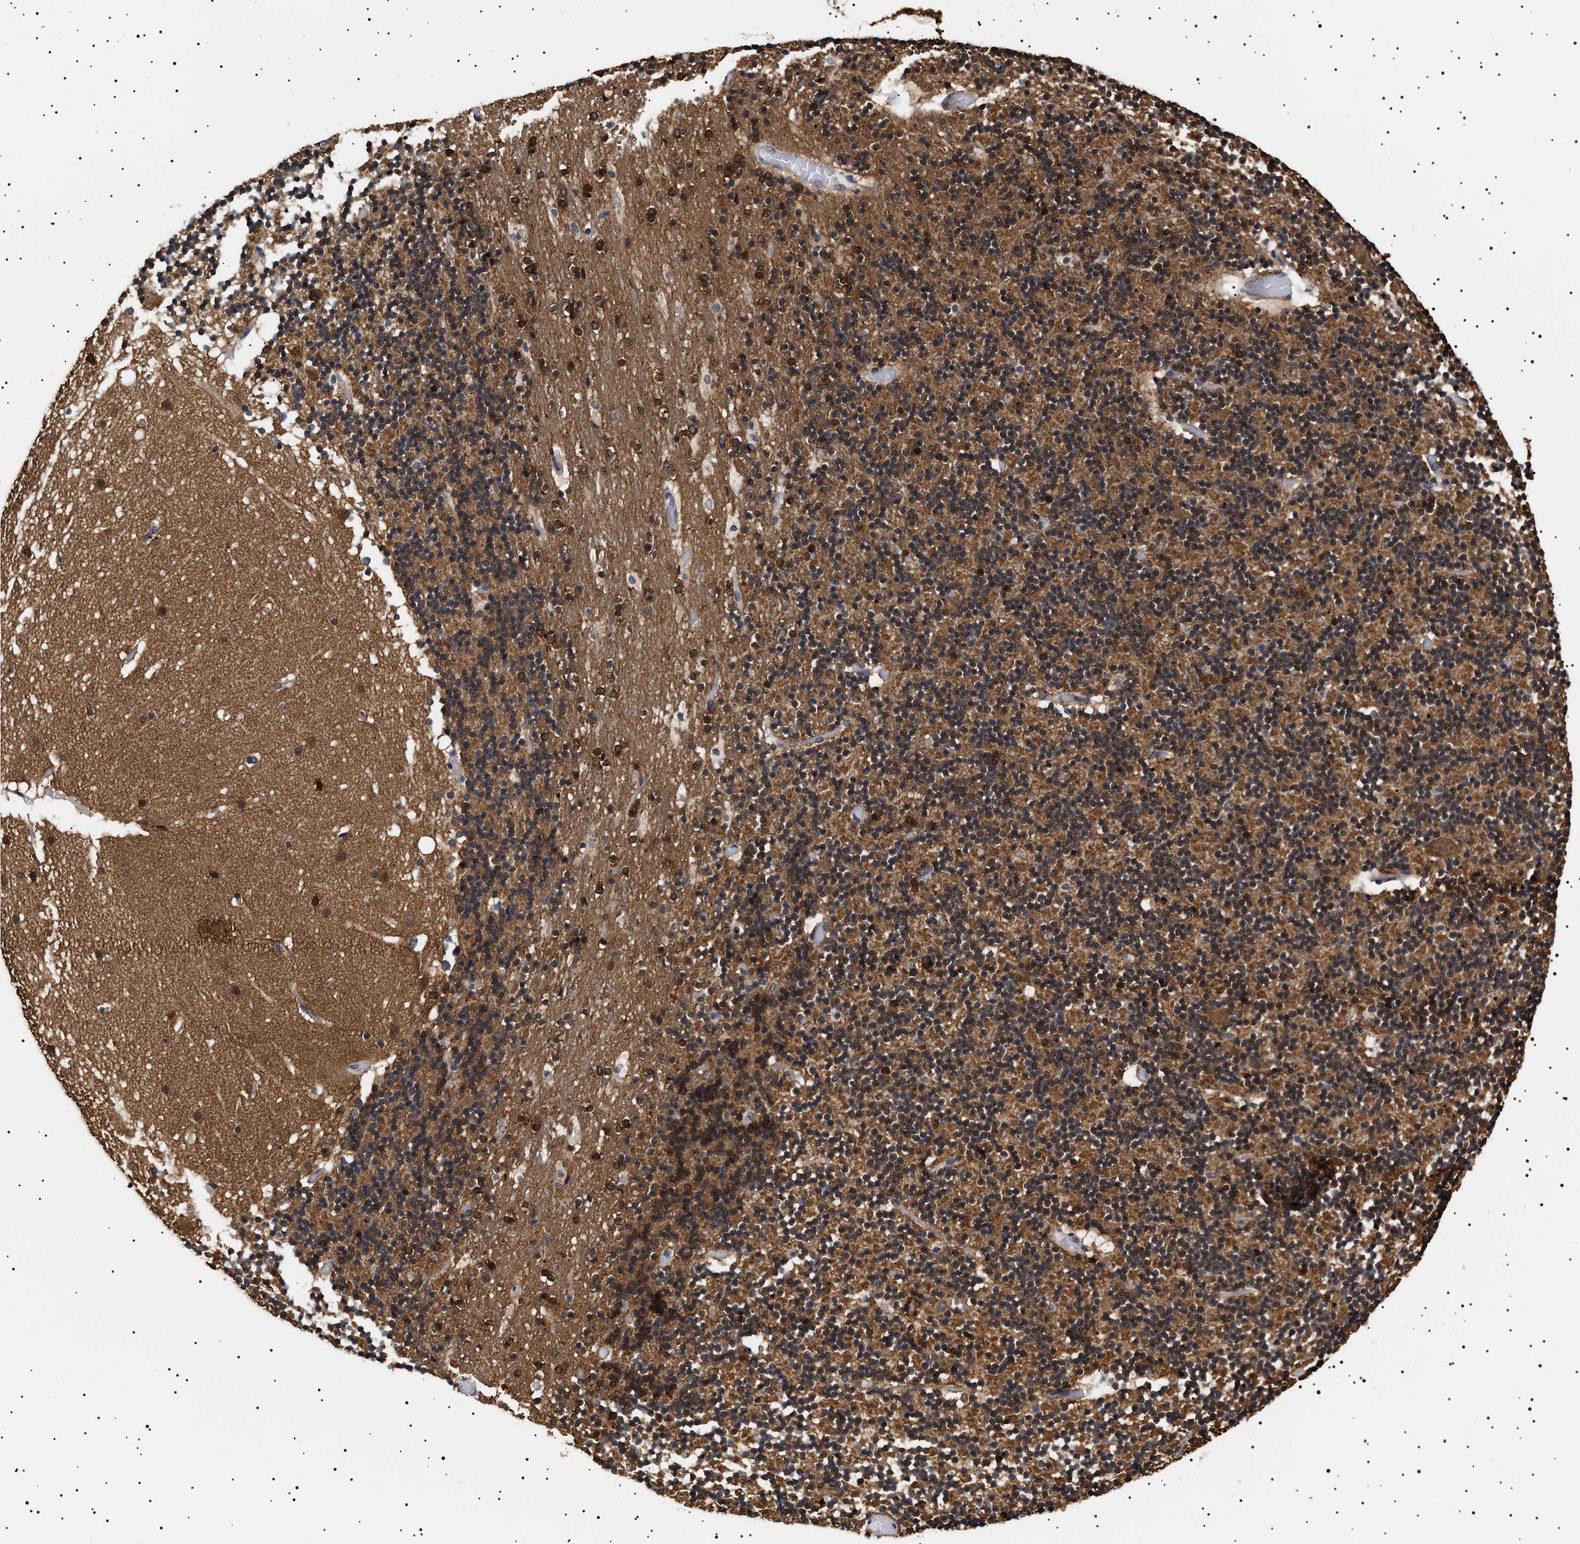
{"staining": {"intensity": "strong", "quantity": ">75%", "location": "cytoplasmic/membranous"}, "tissue": "cerebellum", "cell_type": "Cells in granular layer", "image_type": "normal", "snomed": [{"axis": "morphology", "description": "Normal tissue, NOS"}, {"axis": "topography", "description": "Cerebellum"}], "caption": "A high-resolution image shows immunohistochemistry staining of unremarkable cerebellum, which demonstrates strong cytoplasmic/membranous expression in approximately >75% of cells in granular layer. The staining is performed using DAB brown chromogen to label protein expression. The nuclei are counter-stained blue using hematoxylin.", "gene": "KRBA1", "patient": {"sex": "male", "age": 57}}